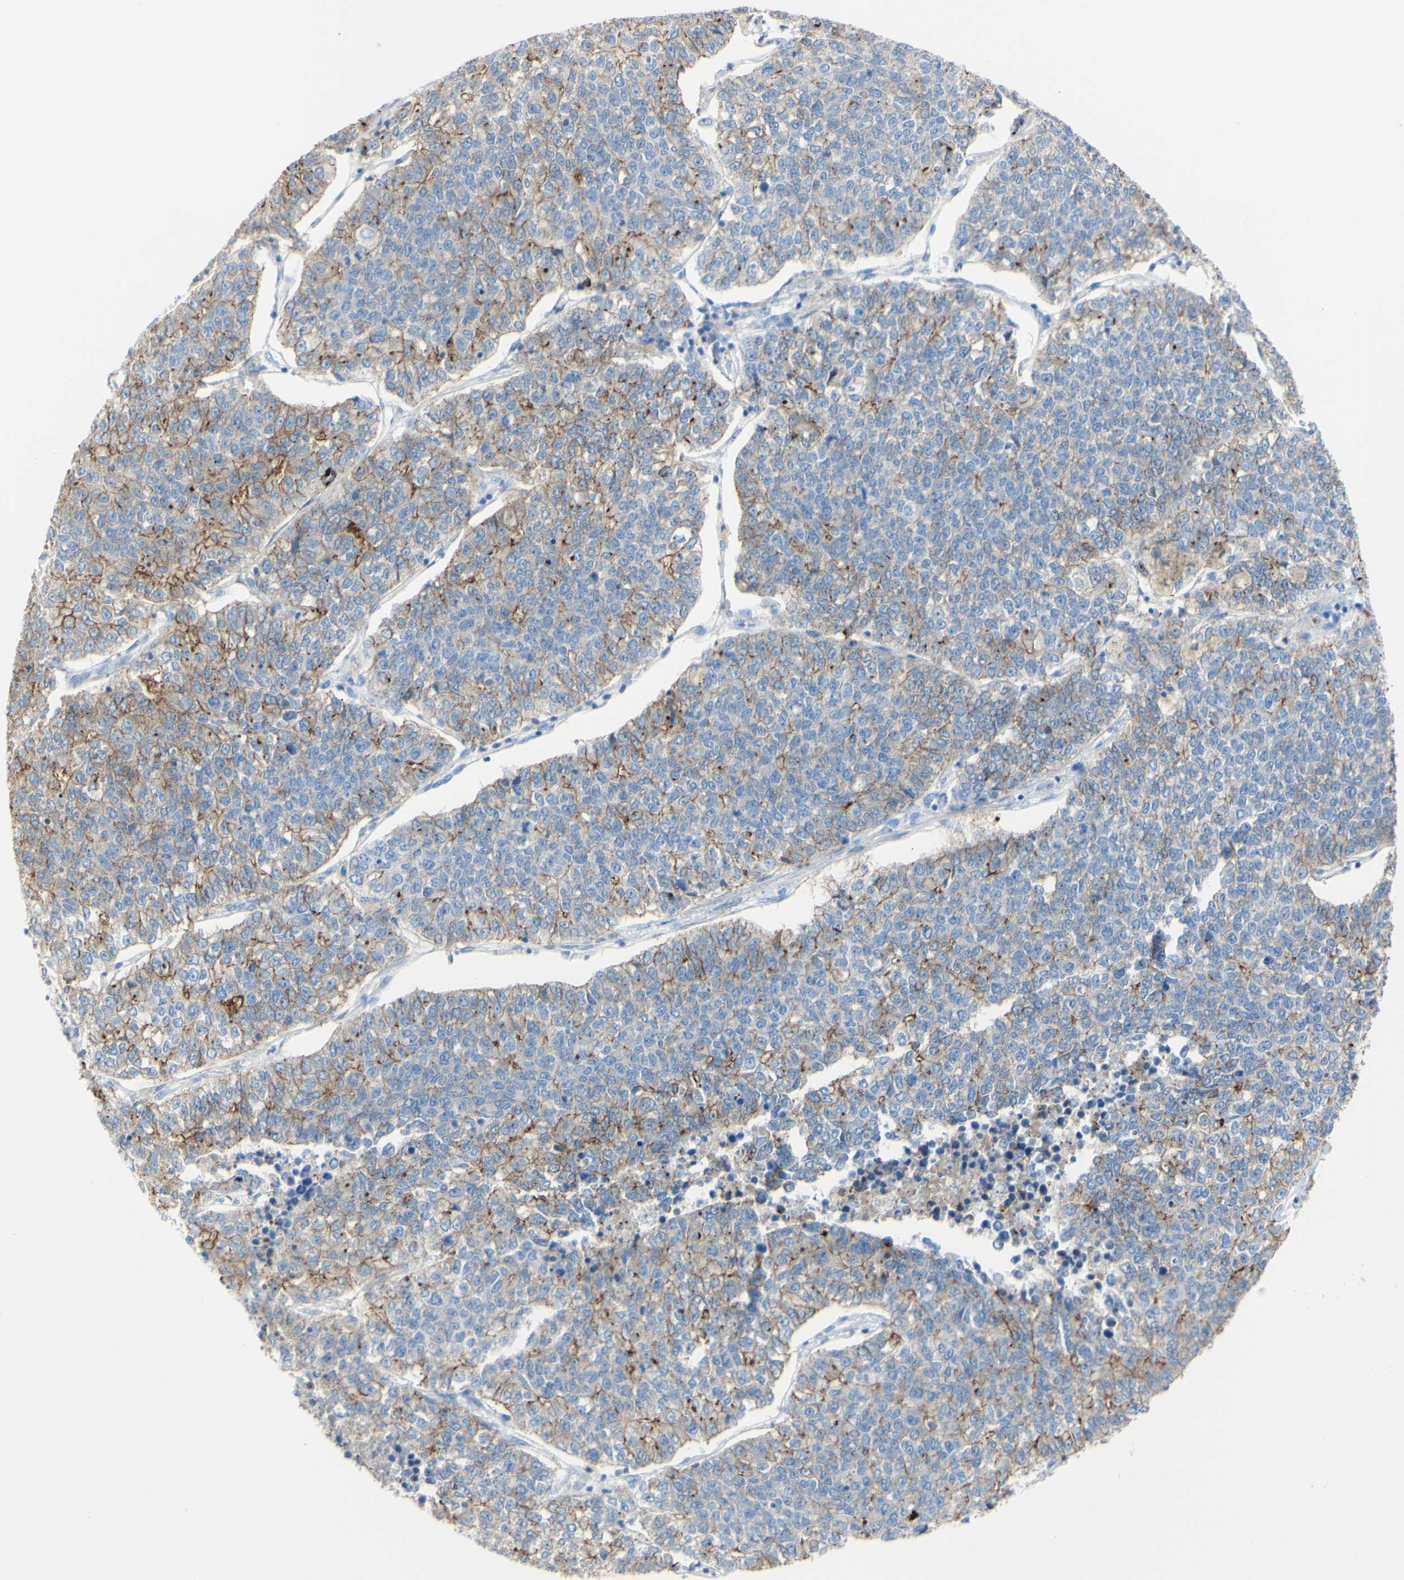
{"staining": {"intensity": "moderate", "quantity": "25%-75%", "location": "cytoplasmic/membranous"}, "tissue": "lung cancer", "cell_type": "Tumor cells", "image_type": "cancer", "snomed": [{"axis": "morphology", "description": "Adenocarcinoma, NOS"}, {"axis": "topography", "description": "Lung"}], "caption": "Immunohistochemistry (IHC) histopathology image of human lung cancer (adenocarcinoma) stained for a protein (brown), which demonstrates medium levels of moderate cytoplasmic/membranous expression in about 25%-75% of tumor cells.", "gene": "DSC2", "patient": {"sex": "male", "age": 49}}